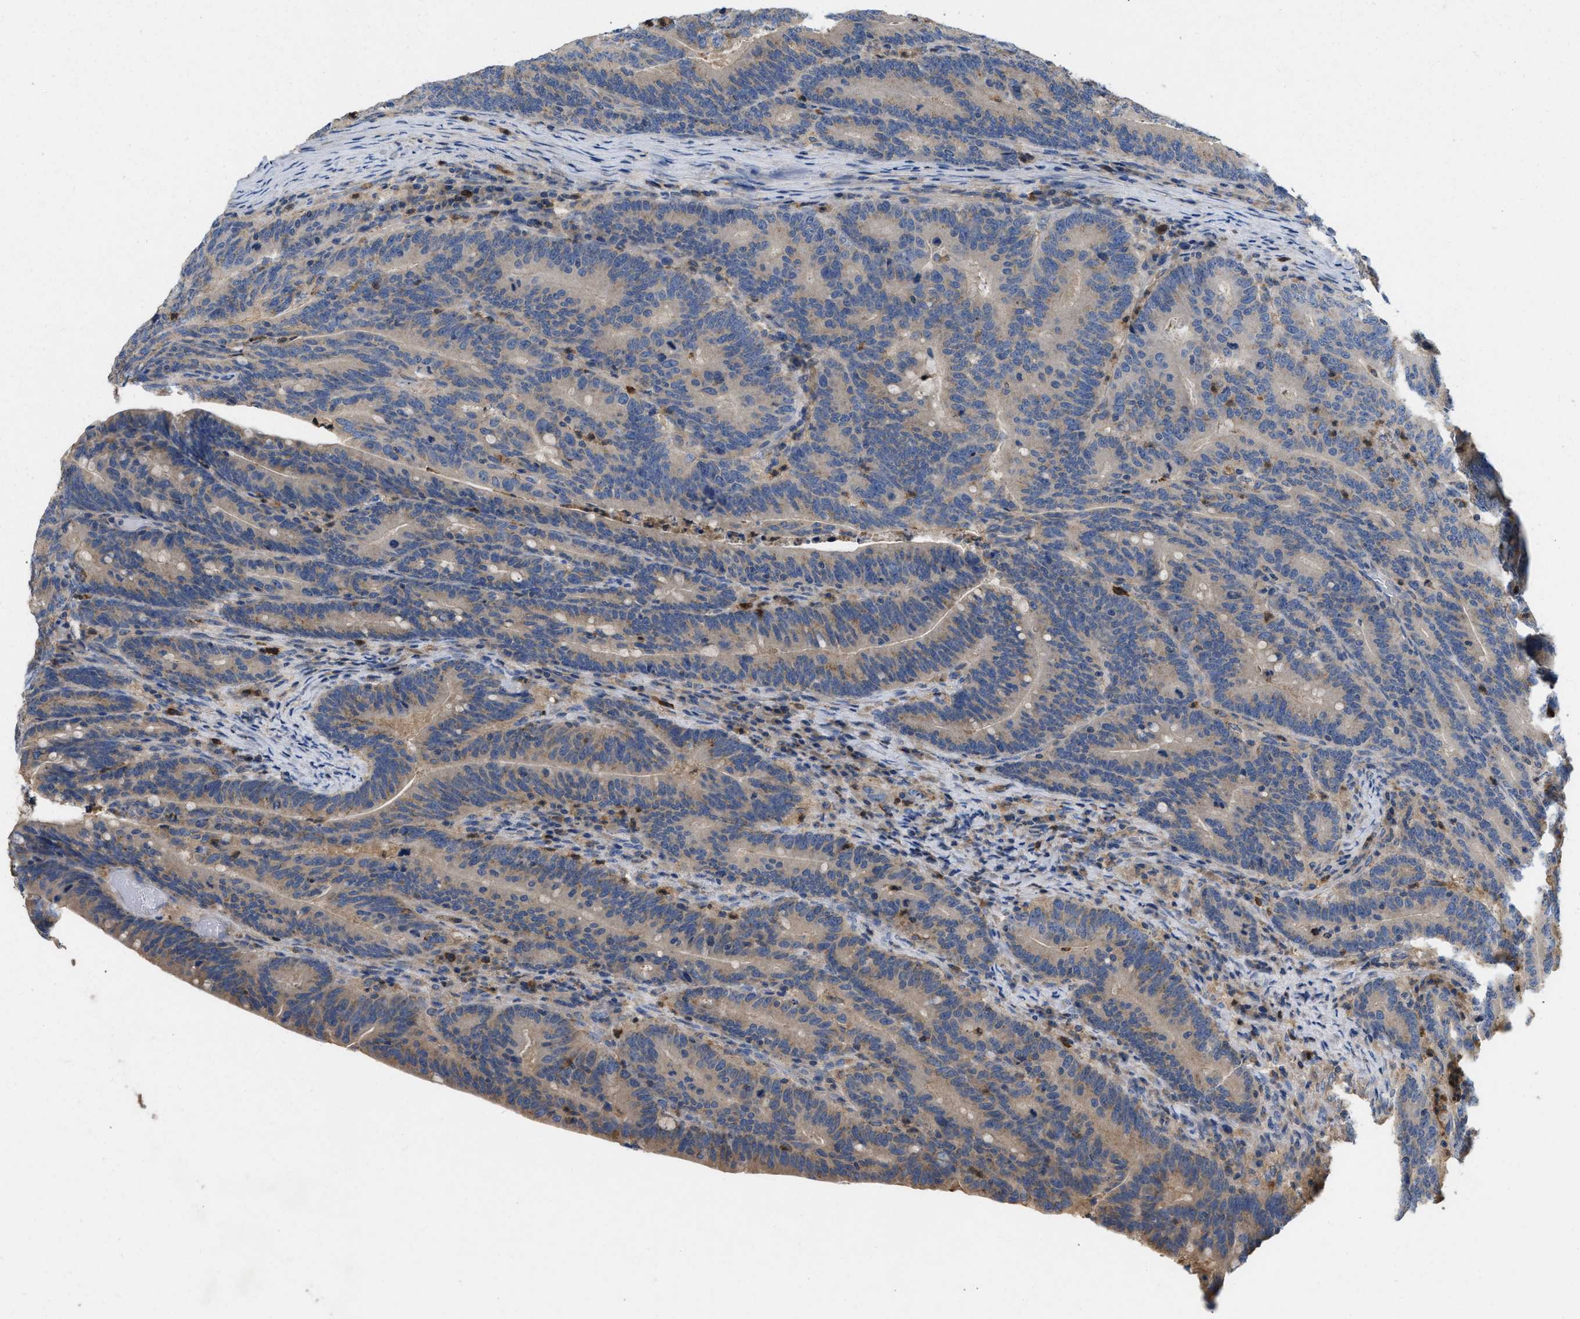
{"staining": {"intensity": "weak", "quantity": "<25%", "location": "cytoplasmic/membranous"}, "tissue": "colorectal cancer", "cell_type": "Tumor cells", "image_type": "cancer", "snomed": [{"axis": "morphology", "description": "Adenocarcinoma, NOS"}, {"axis": "topography", "description": "Colon"}], "caption": "This is an immunohistochemistry photomicrograph of colorectal adenocarcinoma. There is no positivity in tumor cells.", "gene": "RNF216", "patient": {"sex": "female", "age": 66}}